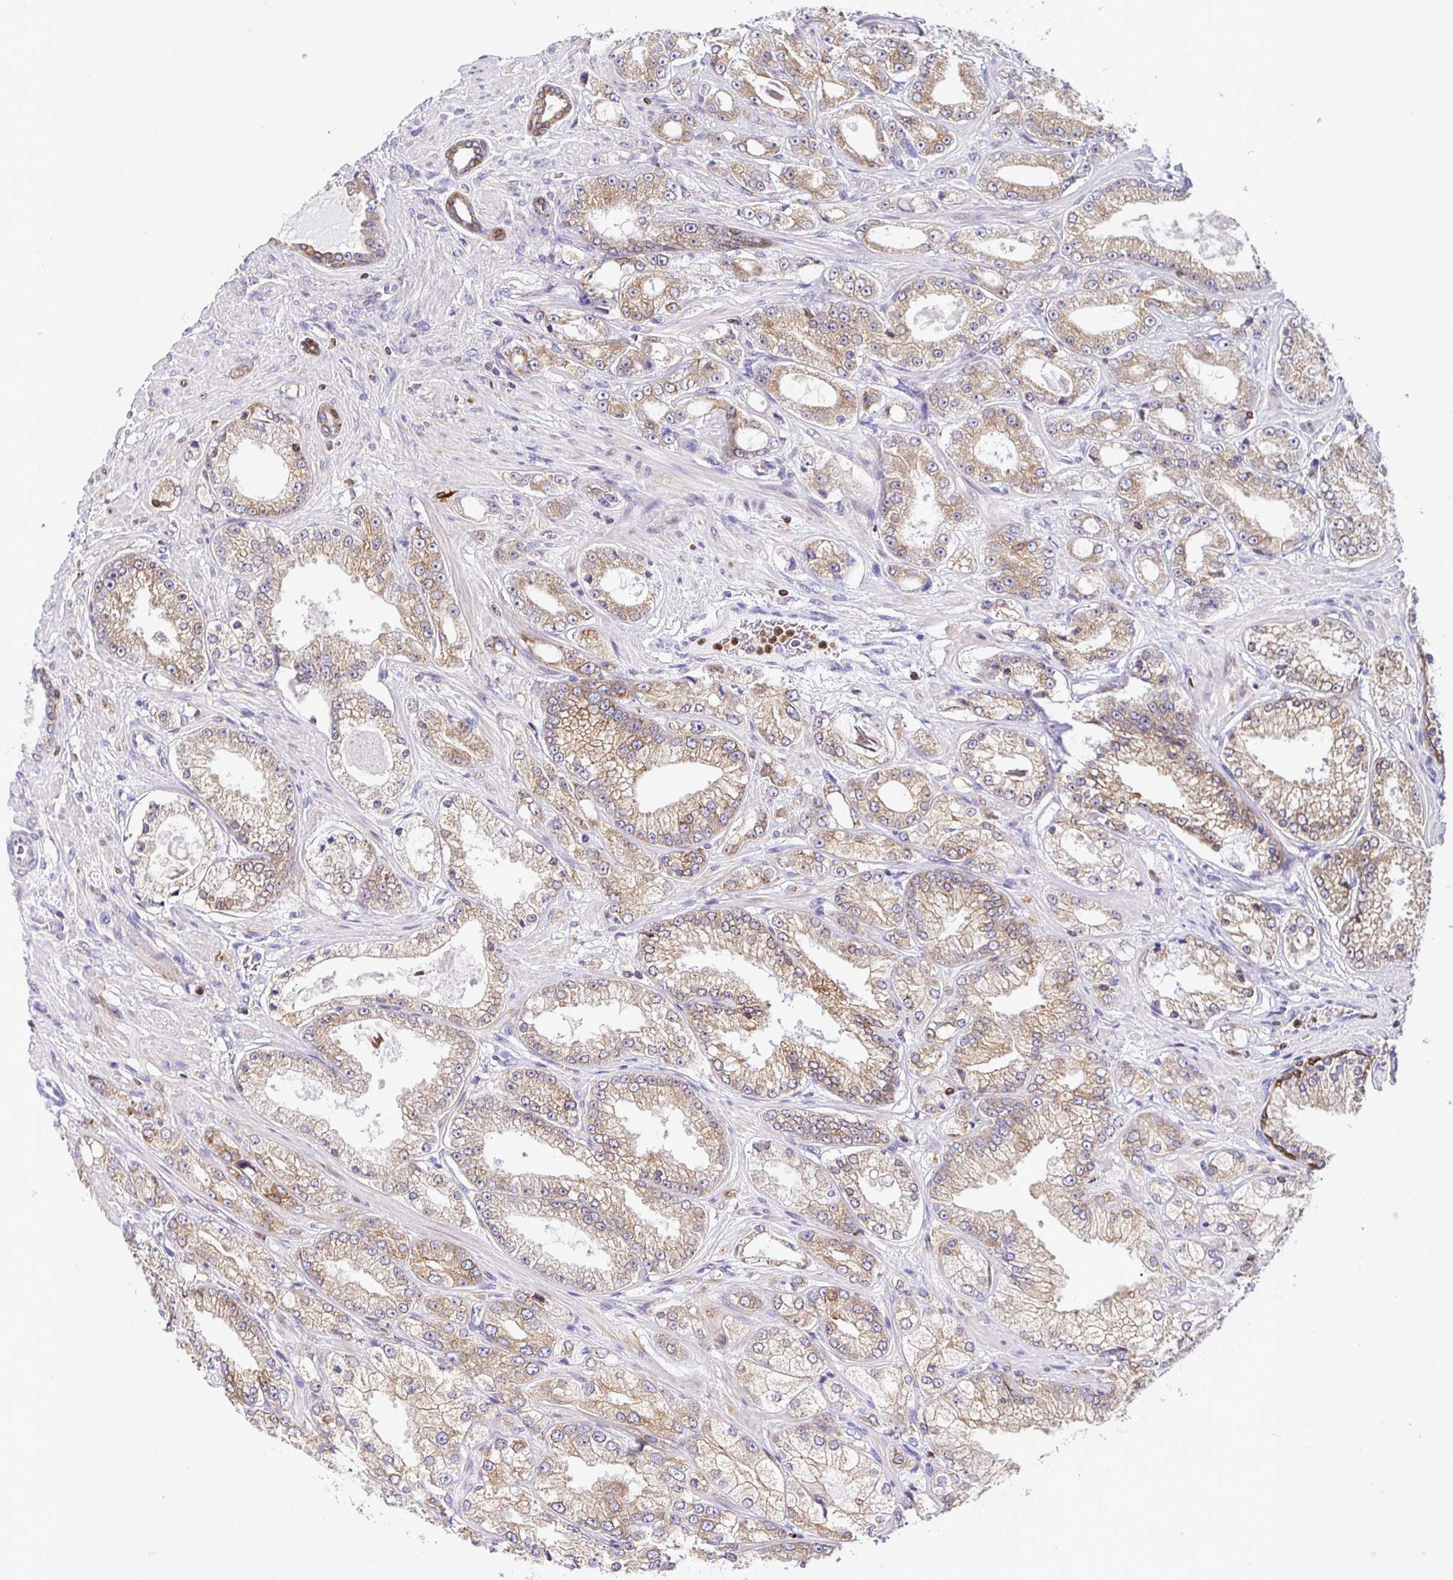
{"staining": {"intensity": "weak", "quantity": ">75%", "location": "cytoplasmic/membranous"}, "tissue": "prostate cancer", "cell_type": "Tumor cells", "image_type": "cancer", "snomed": [{"axis": "morphology", "description": "Normal tissue, NOS"}, {"axis": "morphology", "description": "Adenocarcinoma, High grade"}, {"axis": "topography", "description": "Prostate"}, {"axis": "topography", "description": "Peripheral nerve tissue"}], "caption": "Immunohistochemical staining of human prostate adenocarcinoma (high-grade) displays low levels of weak cytoplasmic/membranous staining in approximately >75% of tumor cells.", "gene": "TP53I11", "patient": {"sex": "male", "age": 68}}